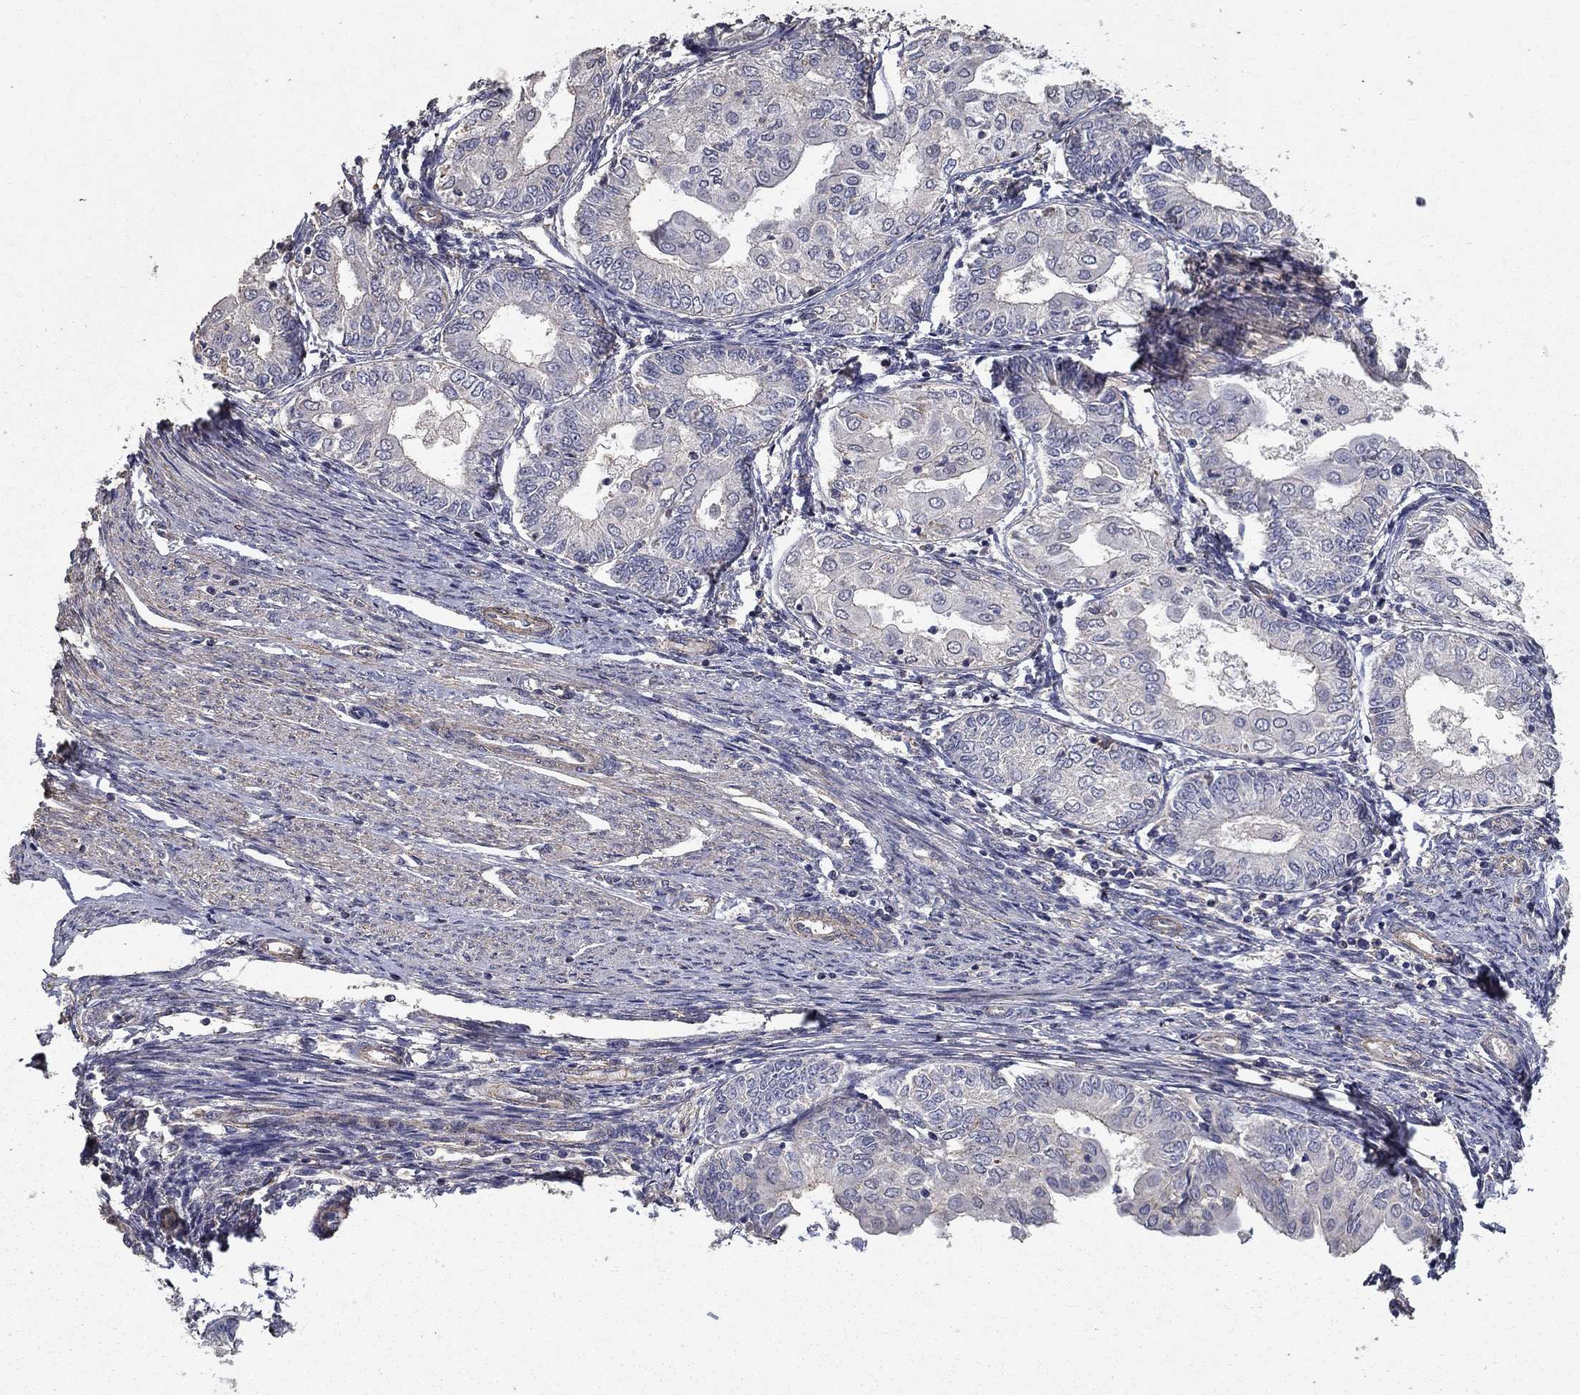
{"staining": {"intensity": "negative", "quantity": "none", "location": "none"}, "tissue": "endometrial cancer", "cell_type": "Tumor cells", "image_type": "cancer", "snomed": [{"axis": "morphology", "description": "Adenocarcinoma, NOS"}, {"axis": "topography", "description": "Endometrium"}], "caption": "Immunohistochemistry (IHC) micrograph of neoplastic tissue: human endometrial adenocarcinoma stained with DAB (3,3'-diaminobenzidine) shows no significant protein positivity in tumor cells.", "gene": "MPP2", "patient": {"sex": "female", "age": 68}}